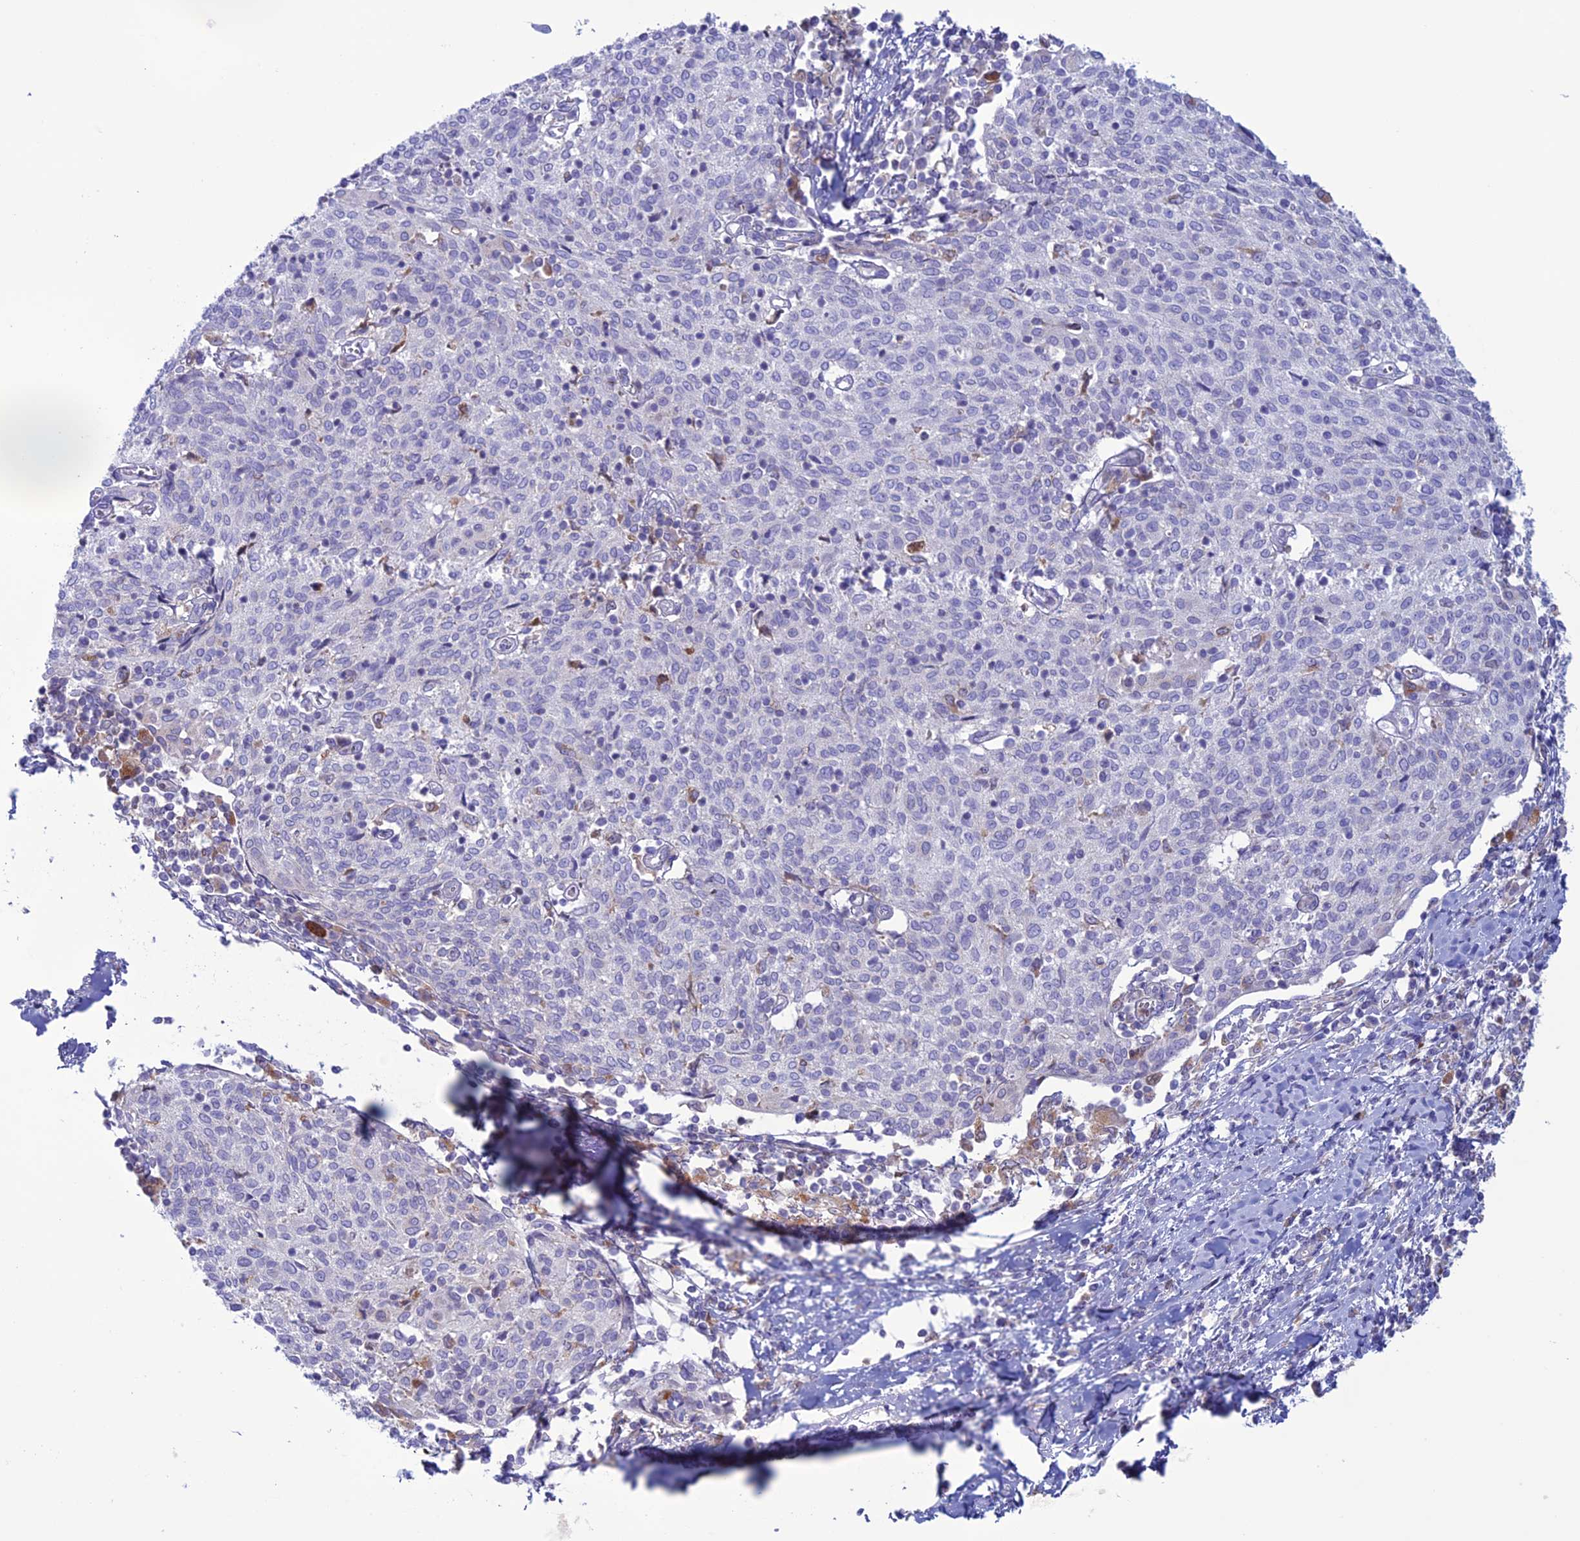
{"staining": {"intensity": "negative", "quantity": "none", "location": "none"}, "tissue": "cervical cancer", "cell_type": "Tumor cells", "image_type": "cancer", "snomed": [{"axis": "morphology", "description": "Squamous cell carcinoma, NOS"}, {"axis": "topography", "description": "Cervix"}], "caption": "This is a micrograph of immunohistochemistry staining of cervical cancer, which shows no positivity in tumor cells. The staining is performed using DAB (3,3'-diaminobenzidine) brown chromogen with nuclei counter-stained in using hematoxylin.", "gene": "CLCN7", "patient": {"sex": "female", "age": 52}}